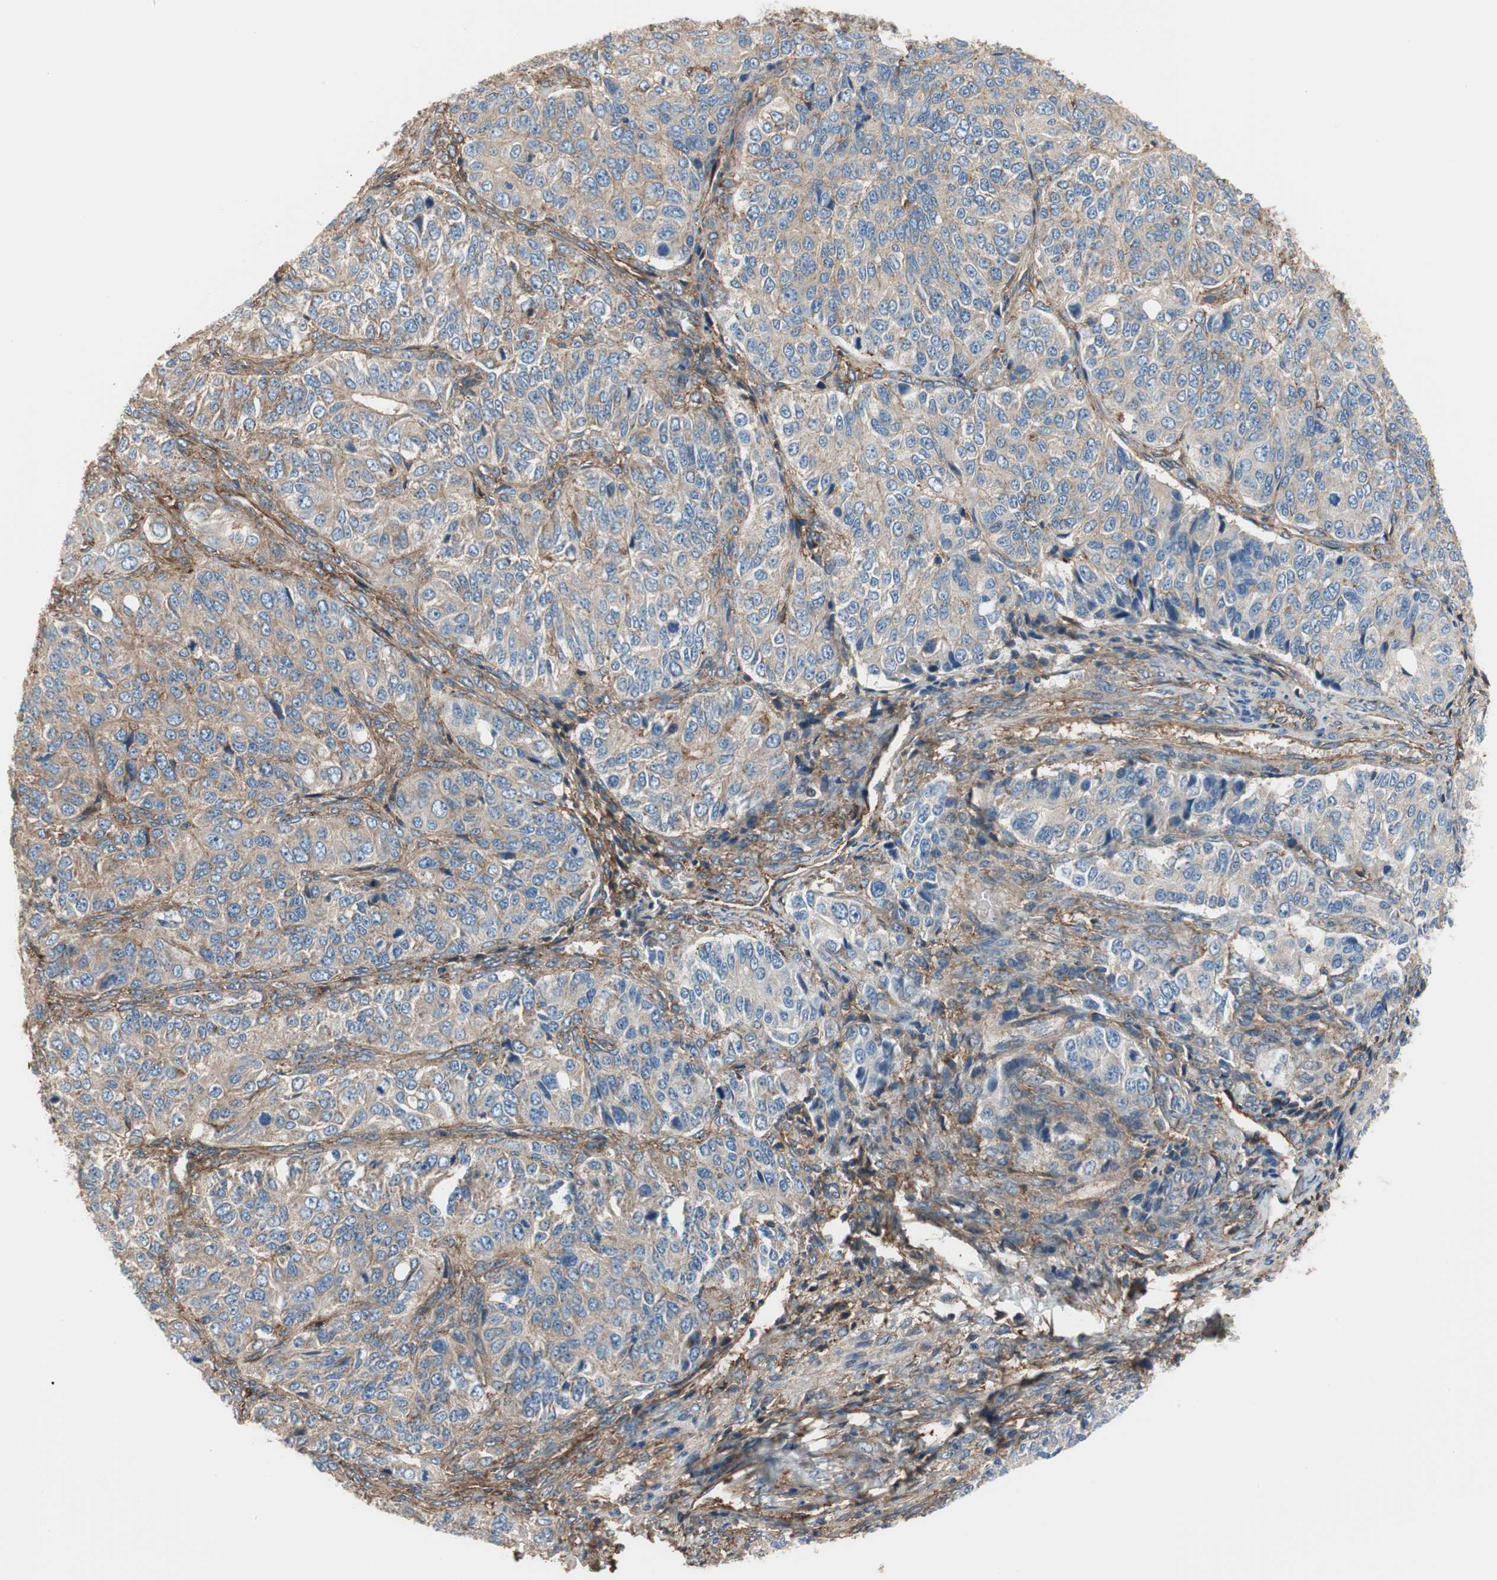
{"staining": {"intensity": "weak", "quantity": ">75%", "location": "cytoplasmic/membranous"}, "tissue": "ovarian cancer", "cell_type": "Tumor cells", "image_type": "cancer", "snomed": [{"axis": "morphology", "description": "Carcinoma, endometroid"}, {"axis": "topography", "description": "Ovary"}], "caption": "Immunohistochemistry image of human ovarian cancer stained for a protein (brown), which reveals low levels of weak cytoplasmic/membranous positivity in about >75% of tumor cells.", "gene": "IL1RL1", "patient": {"sex": "female", "age": 51}}